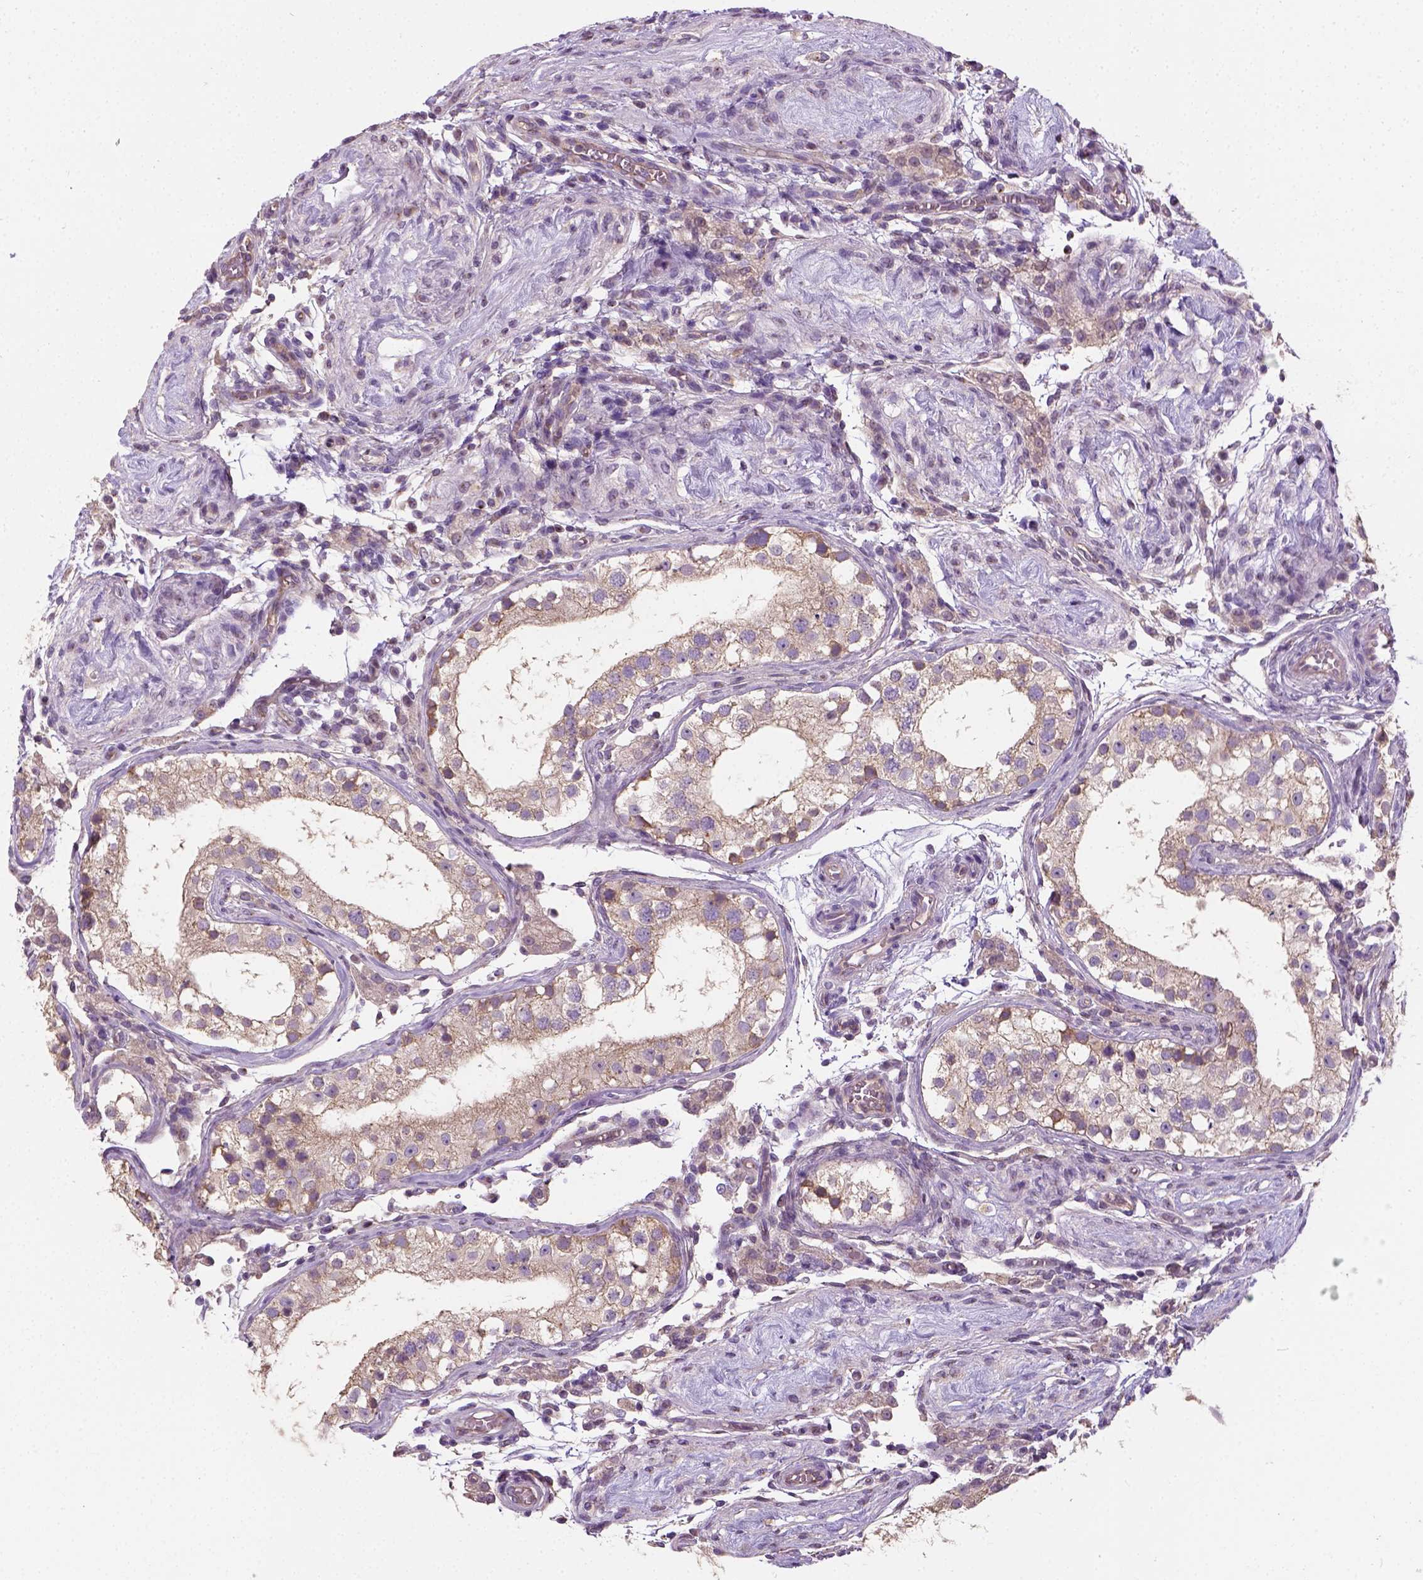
{"staining": {"intensity": "weak", "quantity": ">75%", "location": "cytoplasmic/membranous,nuclear"}, "tissue": "testis", "cell_type": "Cells in seminiferous ducts", "image_type": "normal", "snomed": [{"axis": "morphology", "description": "Normal tissue, NOS"}, {"axis": "morphology", "description": "Seminoma, NOS"}, {"axis": "topography", "description": "Testis"}], "caption": "Human testis stained for a protein (brown) exhibits weak cytoplasmic/membranous,nuclear positive positivity in approximately >75% of cells in seminiferous ducts.", "gene": "CRACR2A", "patient": {"sex": "male", "age": 29}}